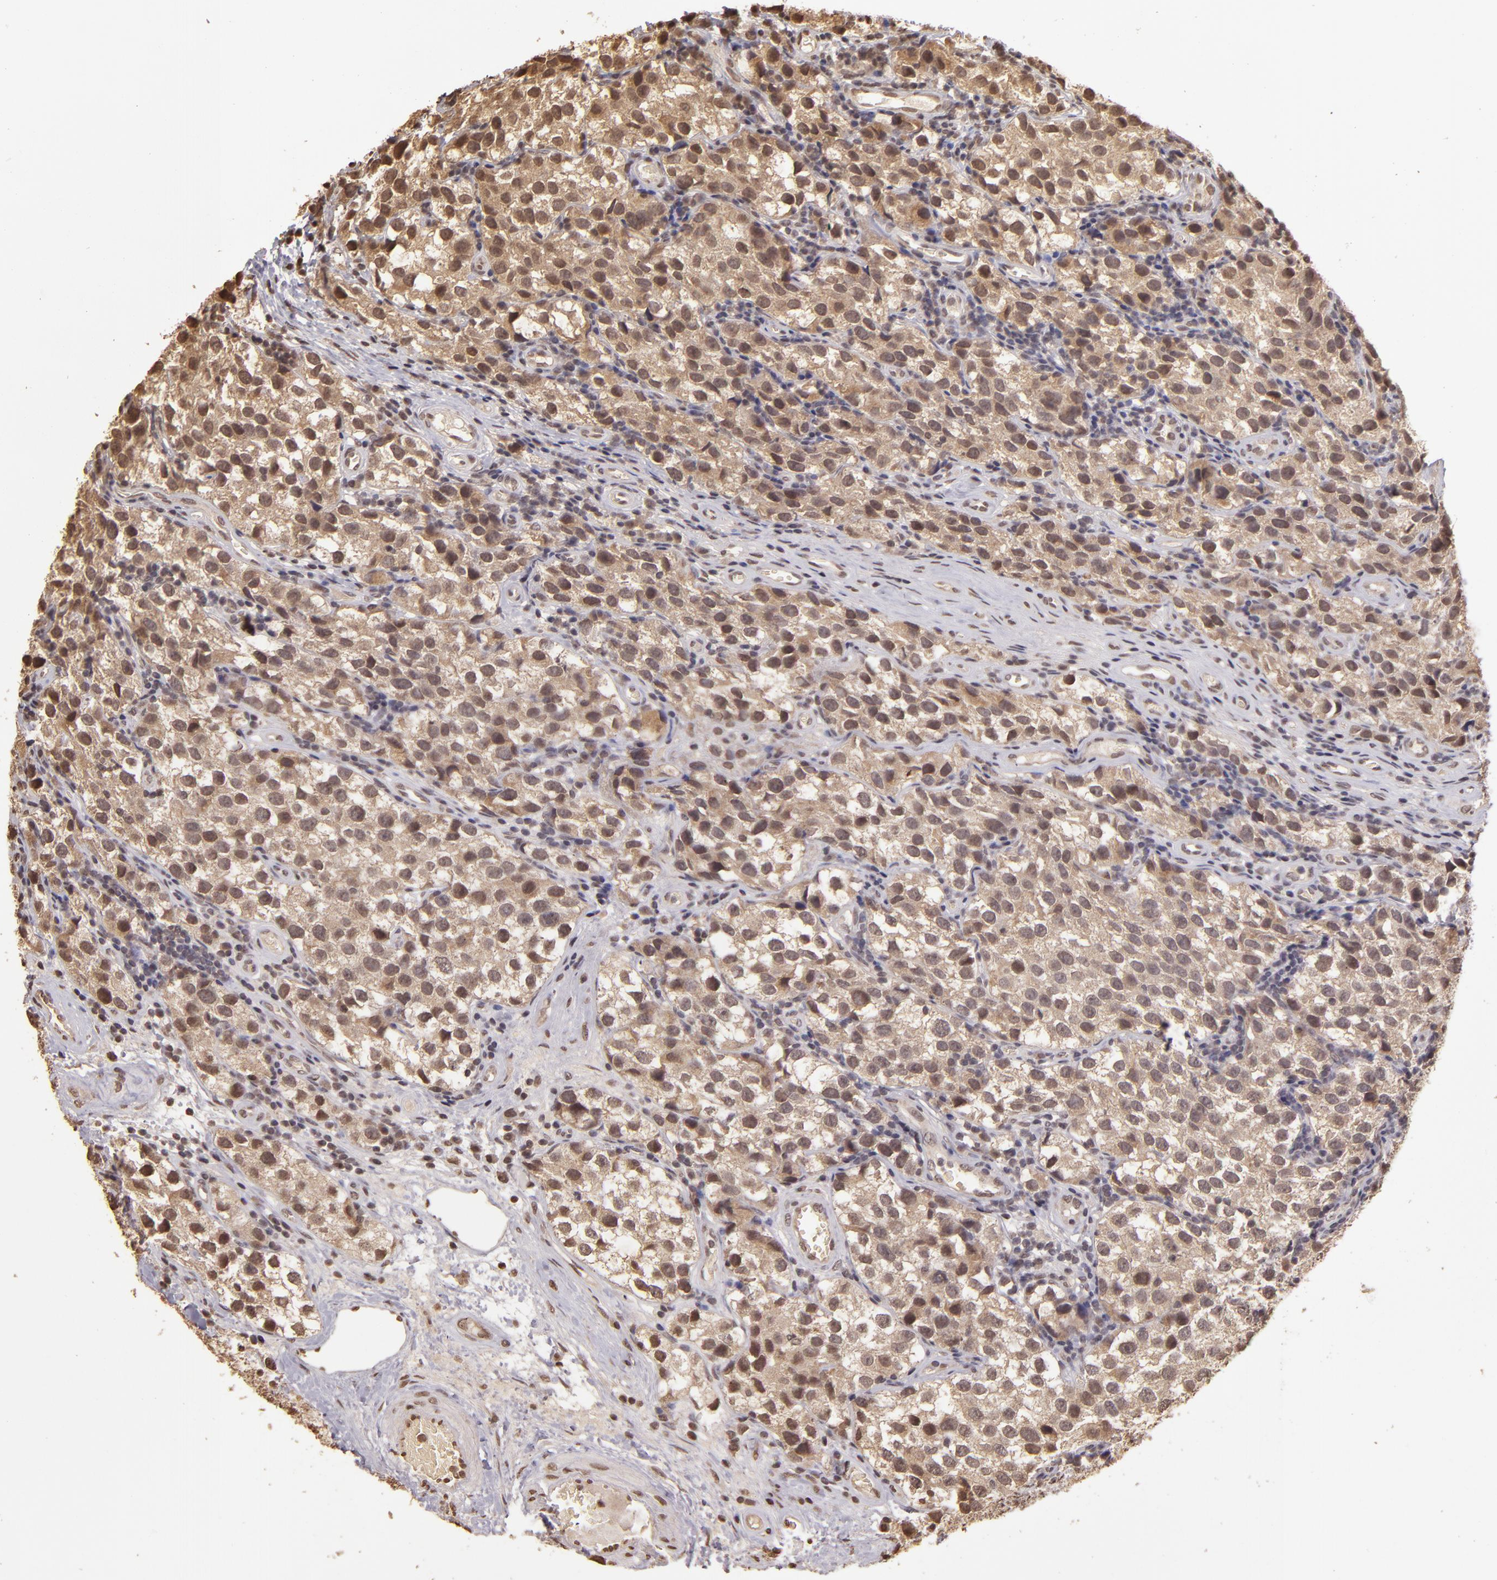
{"staining": {"intensity": "weak", "quantity": ">75%", "location": "cytoplasmic/membranous,nuclear"}, "tissue": "testis cancer", "cell_type": "Tumor cells", "image_type": "cancer", "snomed": [{"axis": "morphology", "description": "Seminoma, NOS"}, {"axis": "topography", "description": "Testis"}], "caption": "Seminoma (testis) tissue displays weak cytoplasmic/membranous and nuclear expression in about >75% of tumor cells, visualized by immunohistochemistry. (DAB = brown stain, brightfield microscopy at high magnification).", "gene": "CUL1", "patient": {"sex": "male", "age": 39}}